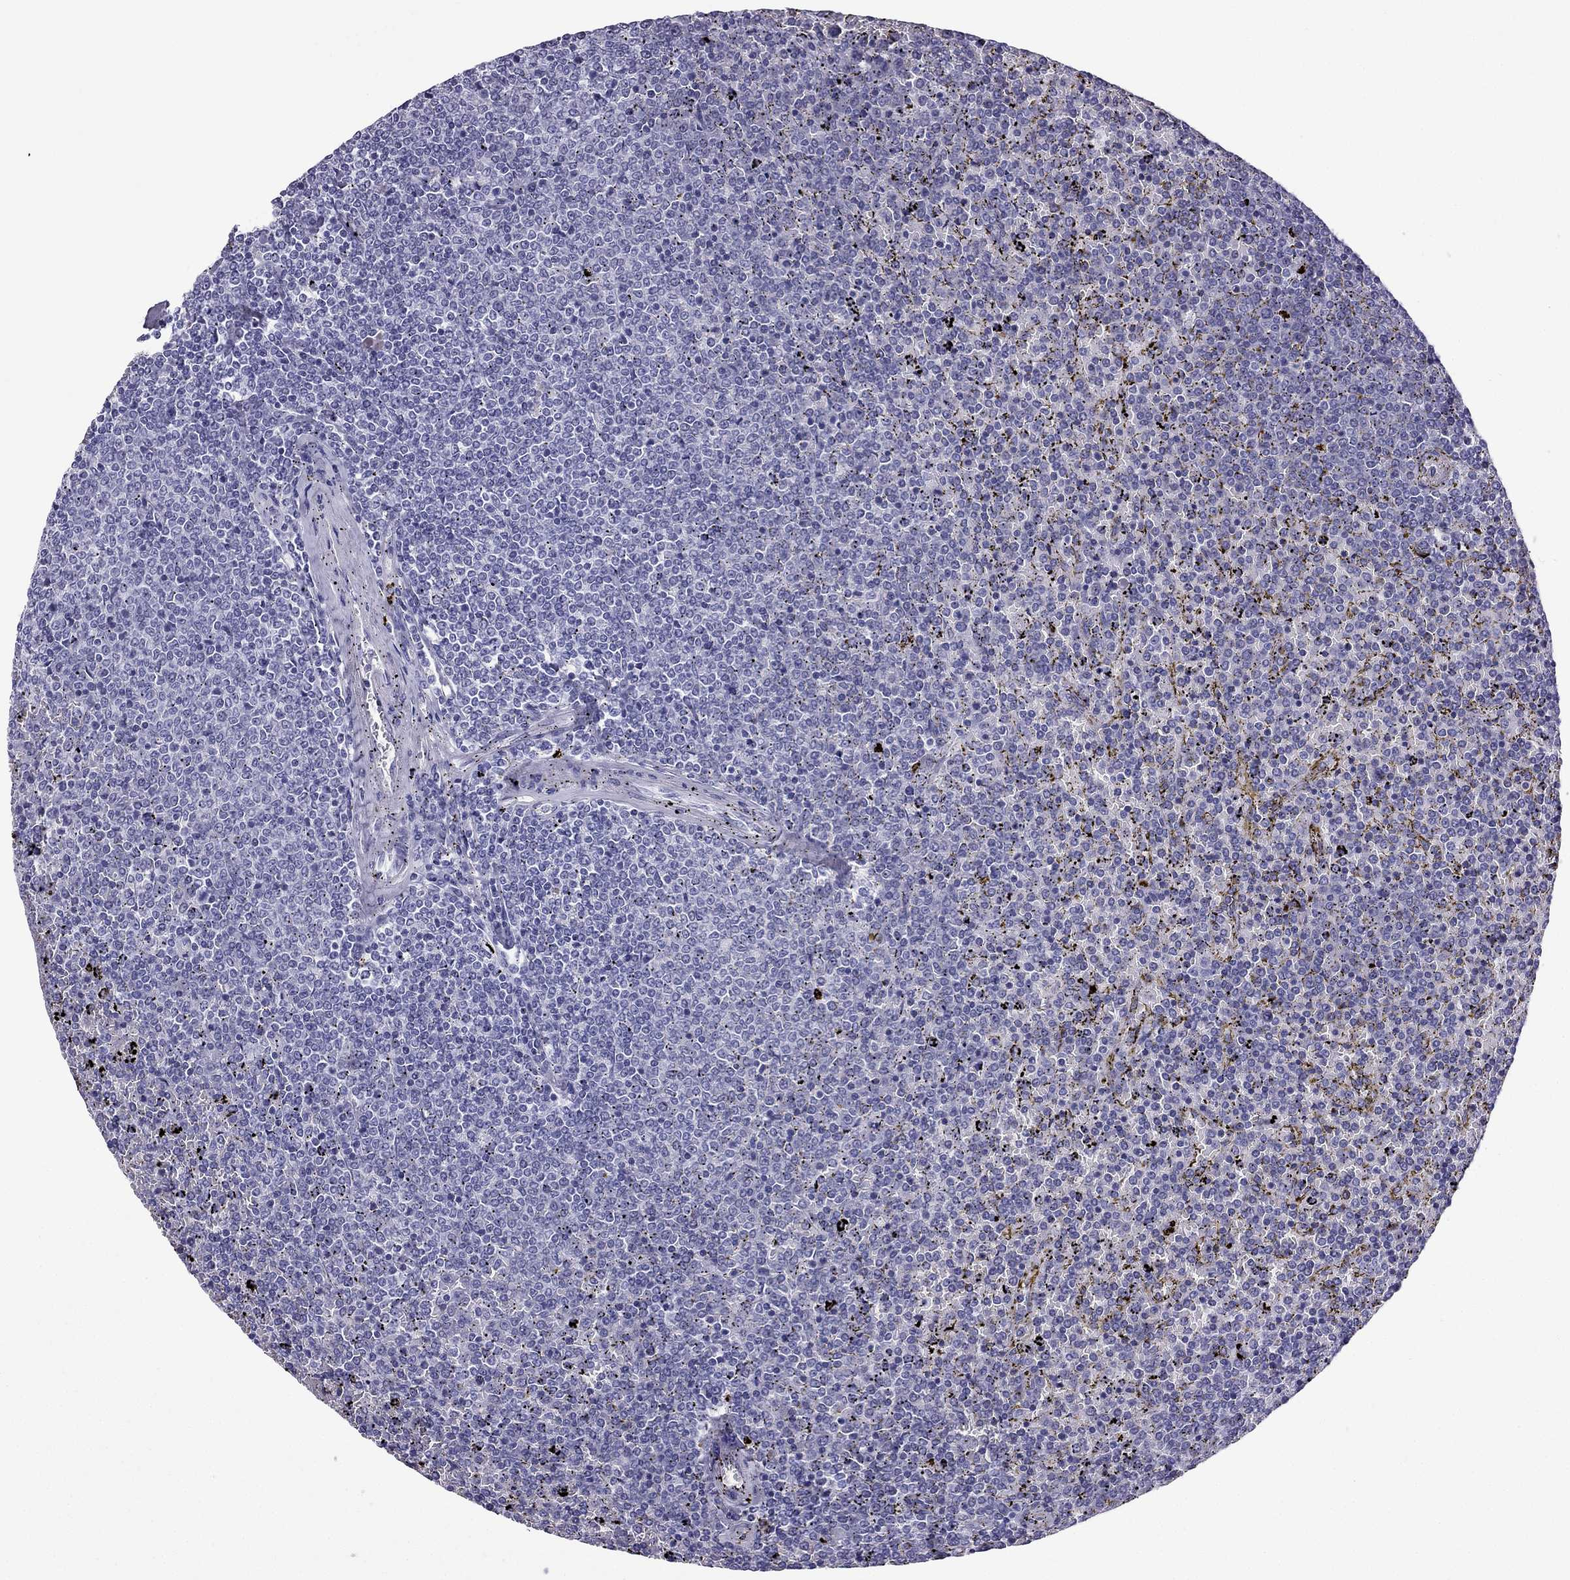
{"staining": {"intensity": "negative", "quantity": "none", "location": "none"}, "tissue": "lymphoma", "cell_type": "Tumor cells", "image_type": "cancer", "snomed": [{"axis": "morphology", "description": "Malignant lymphoma, non-Hodgkin's type, Low grade"}, {"axis": "topography", "description": "Spleen"}], "caption": "The micrograph exhibits no staining of tumor cells in lymphoma.", "gene": "GJA8", "patient": {"sex": "female", "age": 77}}